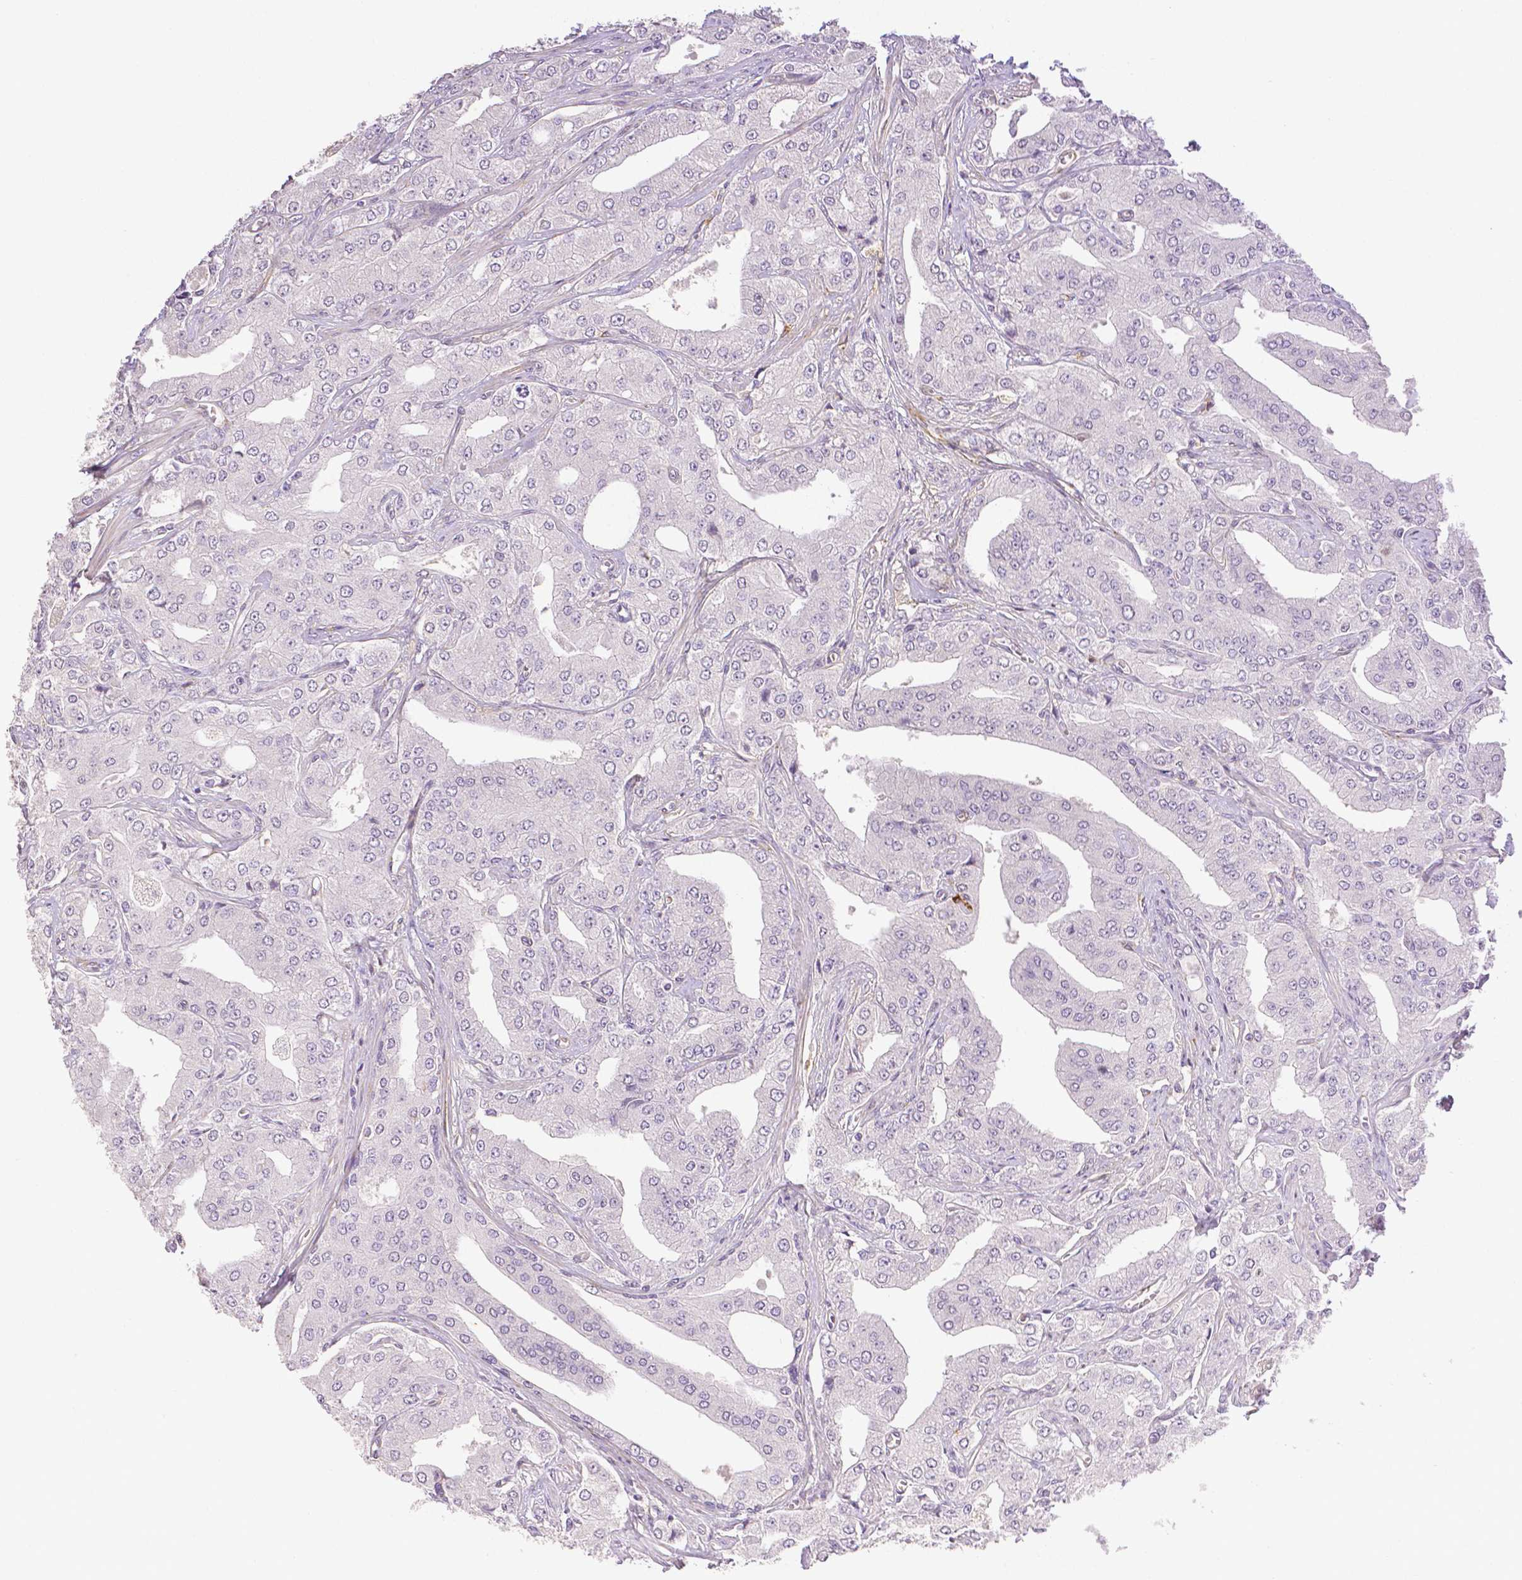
{"staining": {"intensity": "negative", "quantity": "none", "location": "none"}, "tissue": "prostate cancer", "cell_type": "Tumor cells", "image_type": "cancer", "snomed": [{"axis": "morphology", "description": "Adenocarcinoma, Low grade"}, {"axis": "topography", "description": "Prostate"}], "caption": "Image shows no protein staining in tumor cells of prostate adenocarcinoma (low-grade) tissue.", "gene": "THY1", "patient": {"sex": "male", "age": 60}}